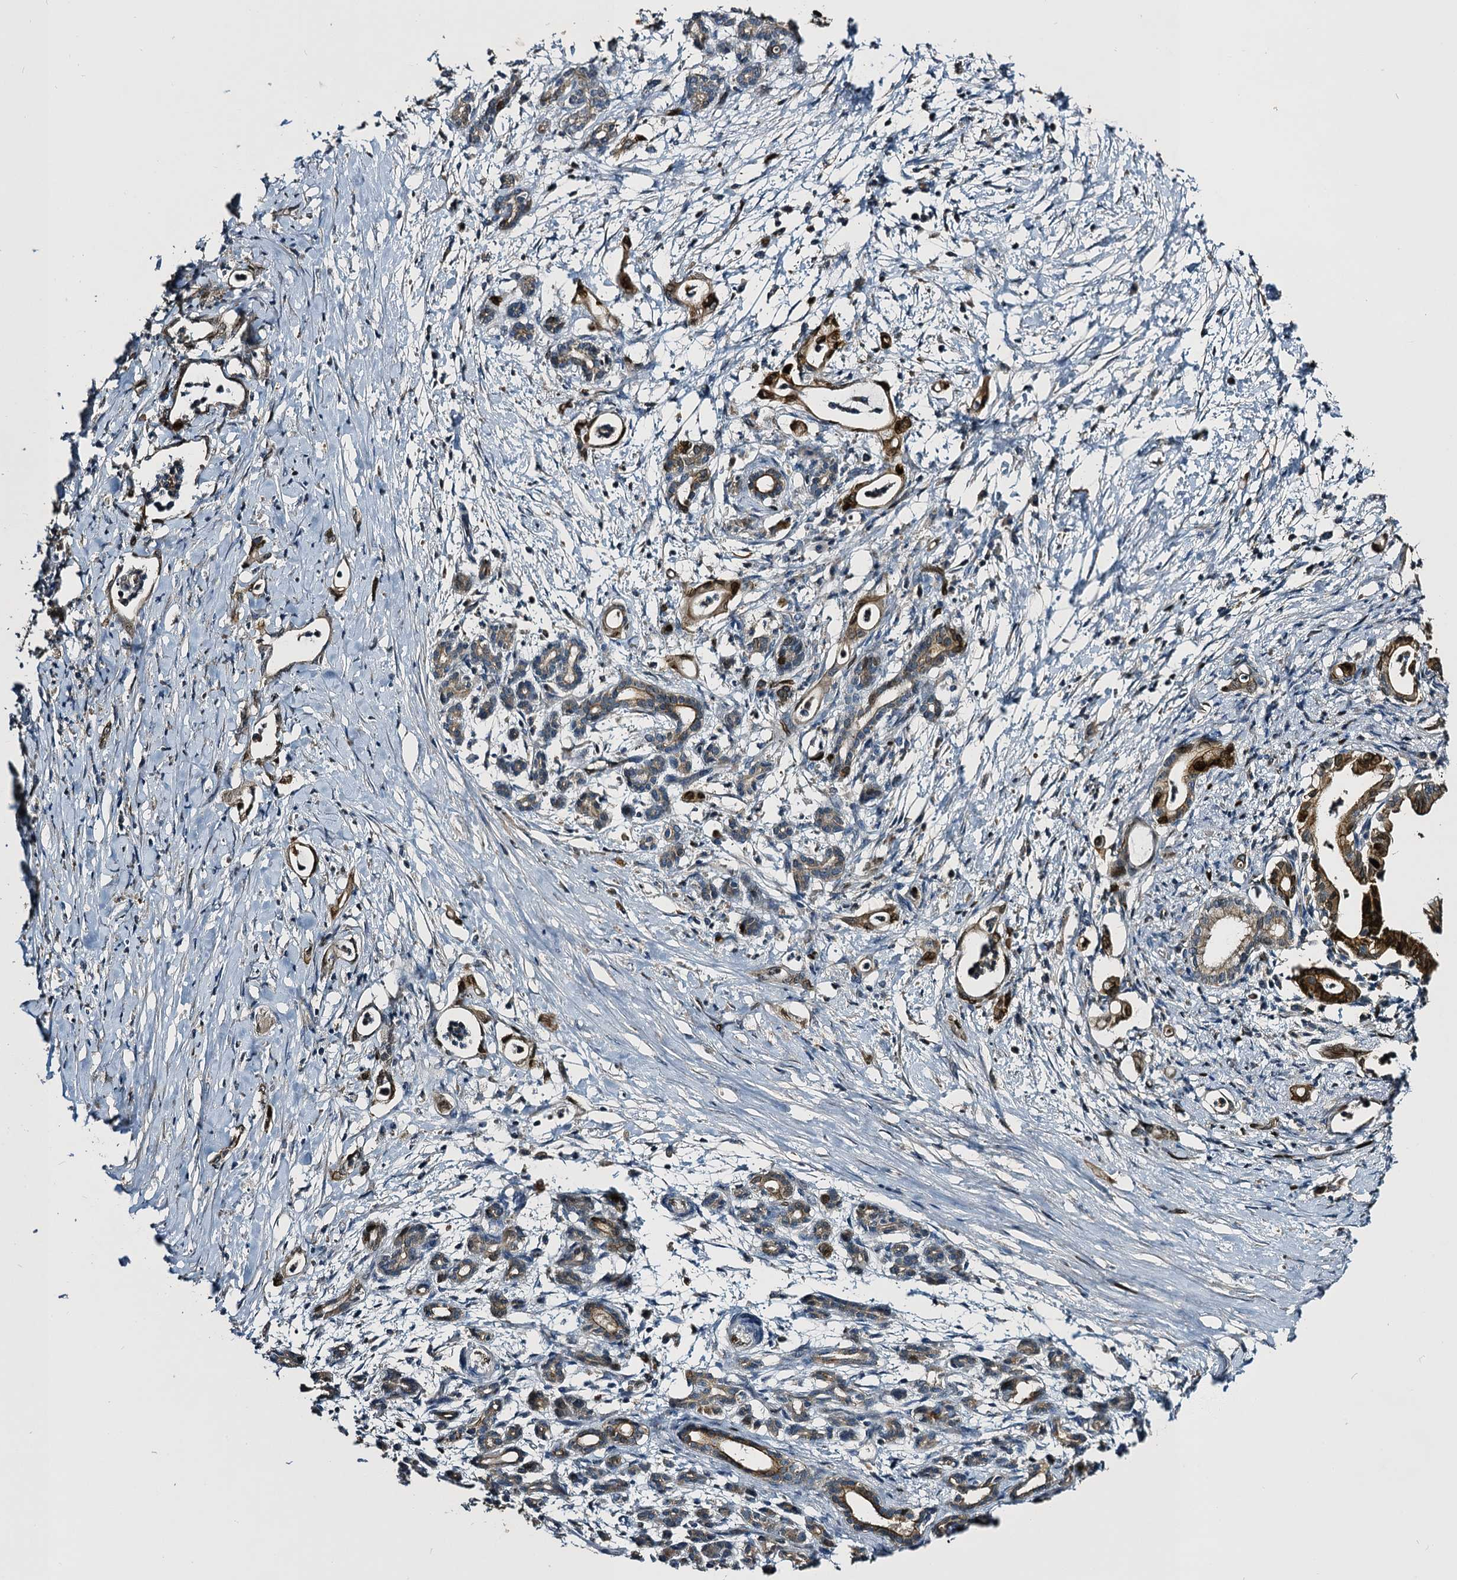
{"staining": {"intensity": "moderate", "quantity": "25%-75%", "location": "cytoplasmic/membranous,nuclear"}, "tissue": "pancreatic cancer", "cell_type": "Tumor cells", "image_type": "cancer", "snomed": [{"axis": "morphology", "description": "Adenocarcinoma, NOS"}, {"axis": "topography", "description": "Pancreas"}], "caption": "The micrograph shows a brown stain indicating the presence of a protein in the cytoplasmic/membranous and nuclear of tumor cells in pancreatic cancer. The staining was performed using DAB (3,3'-diaminobenzidine), with brown indicating positive protein expression. Nuclei are stained blue with hematoxylin.", "gene": "SLC11A2", "patient": {"sex": "female", "age": 55}}